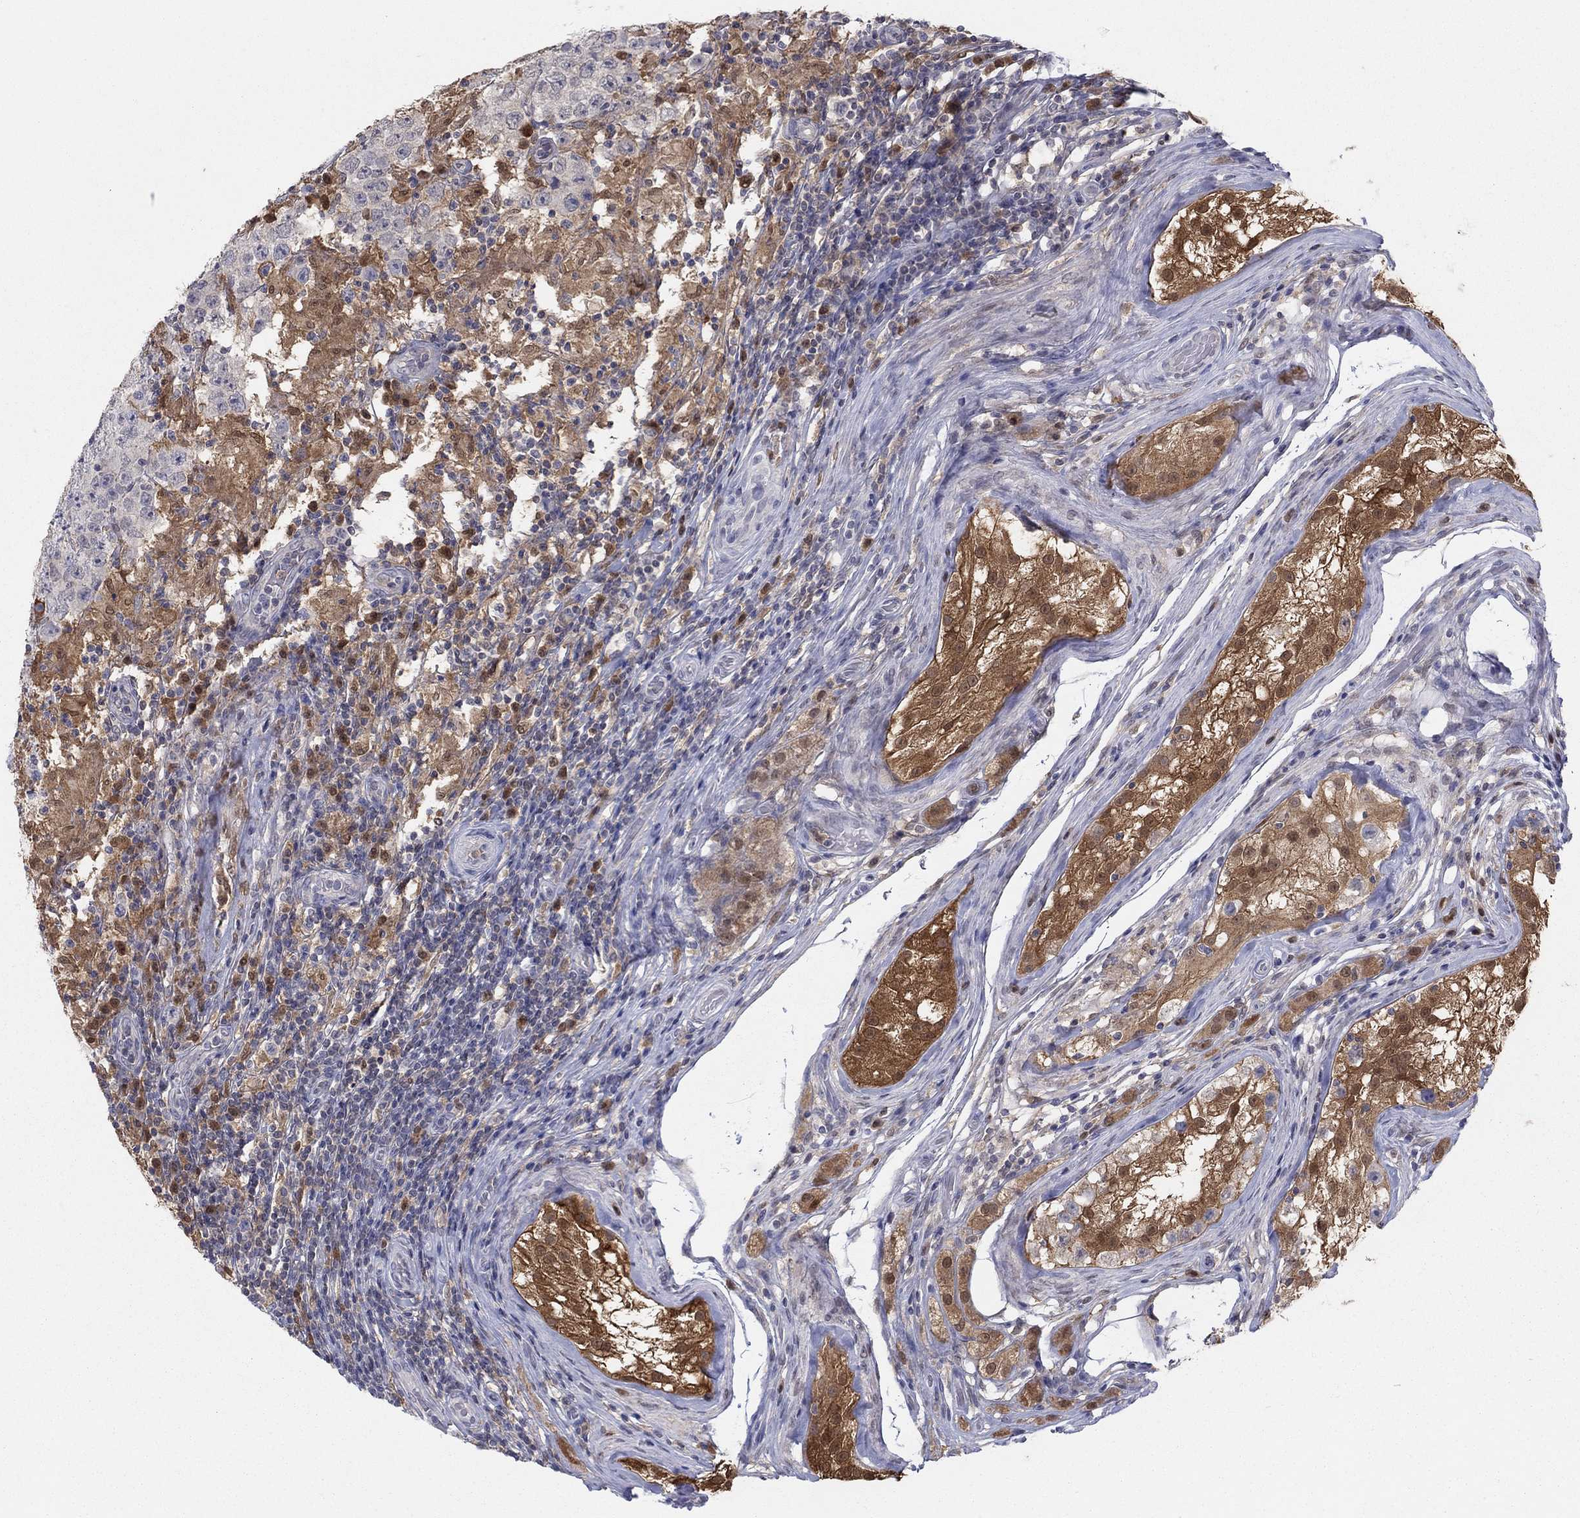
{"staining": {"intensity": "negative", "quantity": "none", "location": "none"}, "tissue": "testis cancer", "cell_type": "Tumor cells", "image_type": "cancer", "snomed": [{"axis": "morphology", "description": "Seminoma, NOS"}, {"axis": "morphology", "description": "Carcinoma, Embryonal, NOS"}, {"axis": "topography", "description": "Testis"}], "caption": "Immunohistochemistry image of neoplastic tissue: testis cancer (seminoma) stained with DAB displays no significant protein positivity in tumor cells.", "gene": "PDXK", "patient": {"sex": "male", "age": 41}}